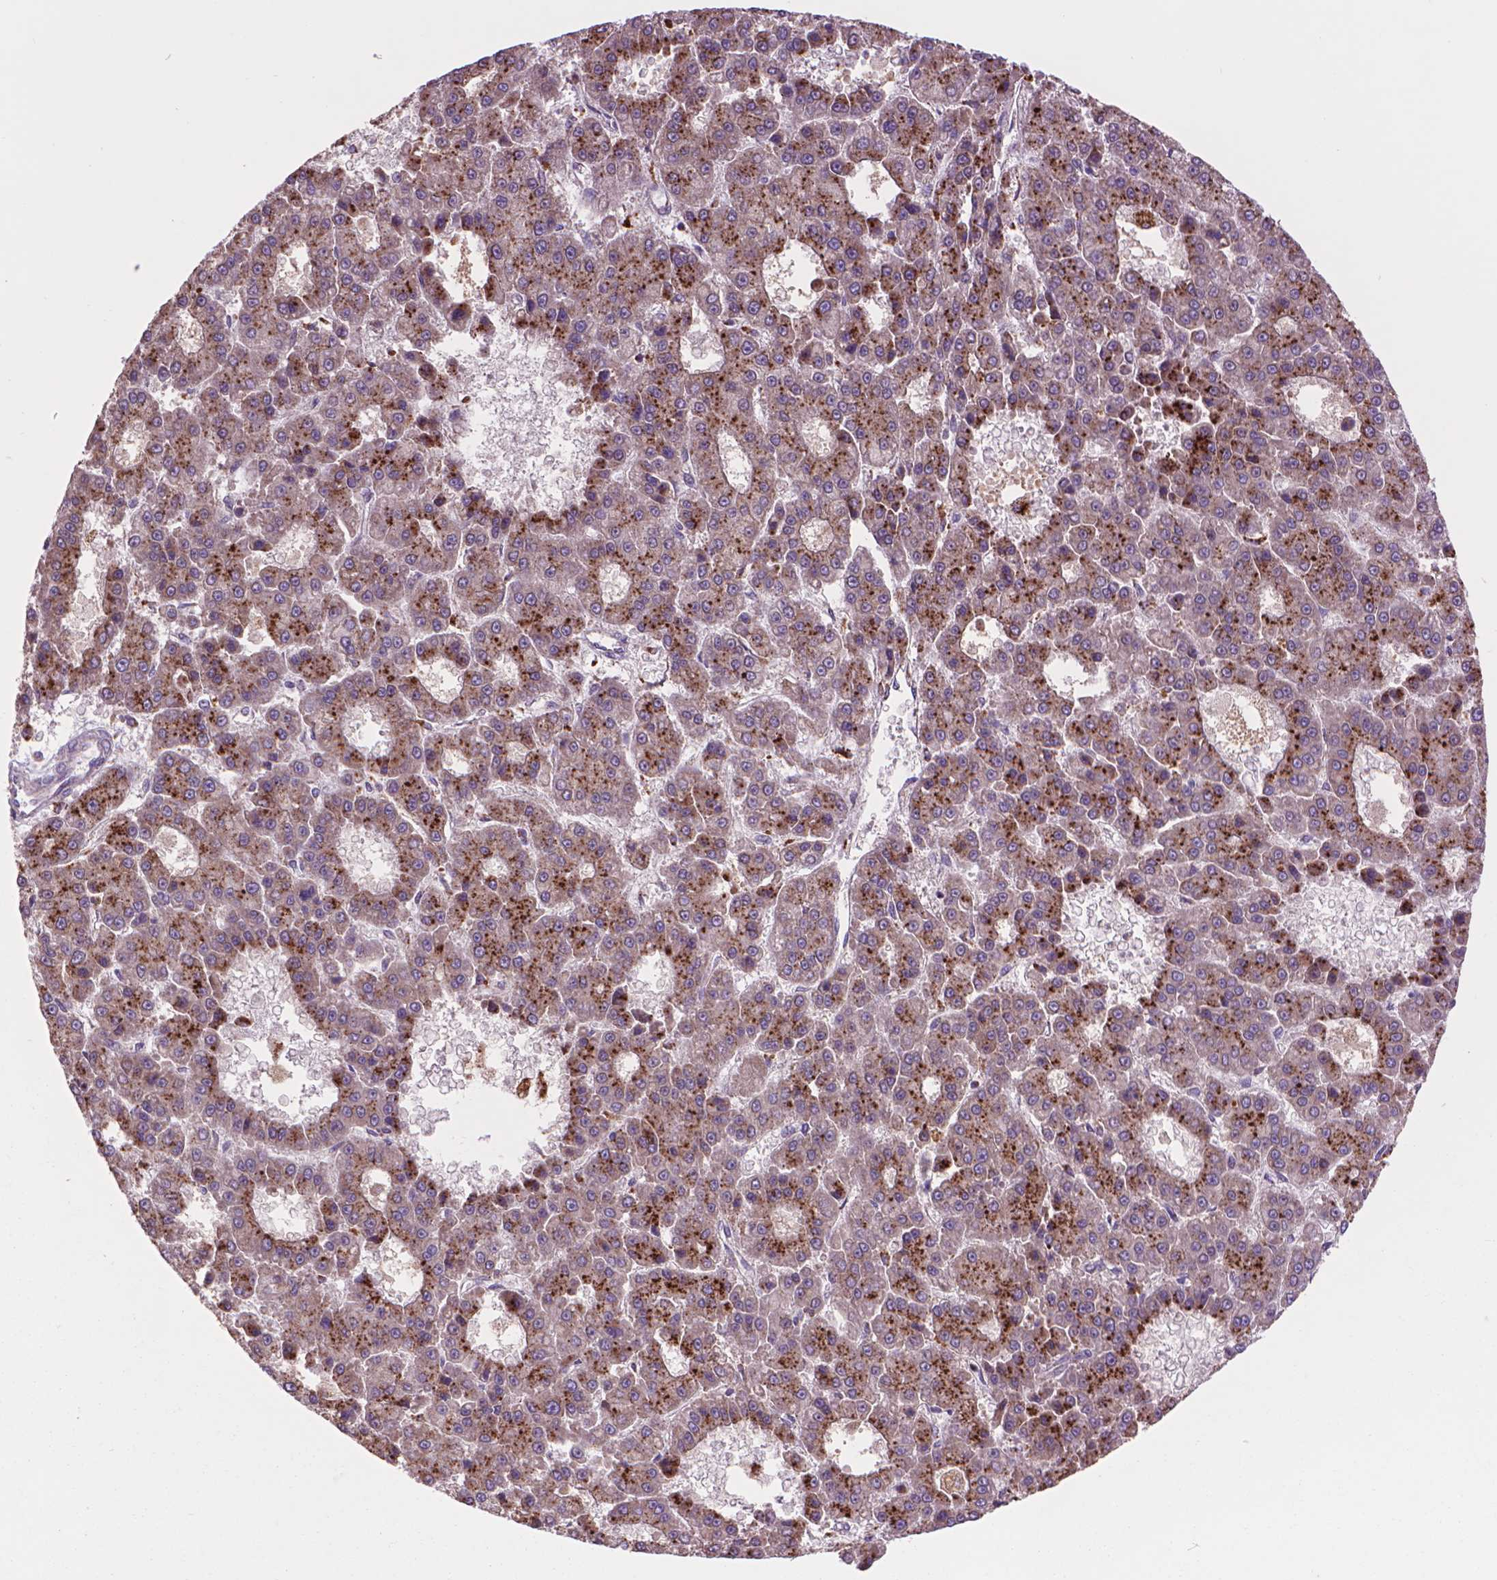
{"staining": {"intensity": "strong", "quantity": "25%-75%", "location": "cytoplasmic/membranous"}, "tissue": "liver cancer", "cell_type": "Tumor cells", "image_type": "cancer", "snomed": [{"axis": "morphology", "description": "Carcinoma, Hepatocellular, NOS"}, {"axis": "topography", "description": "Liver"}], "caption": "Tumor cells show high levels of strong cytoplasmic/membranous positivity in approximately 25%-75% of cells in hepatocellular carcinoma (liver).", "gene": "GLB1", "patient": {"sex": "male", "age": 70}}